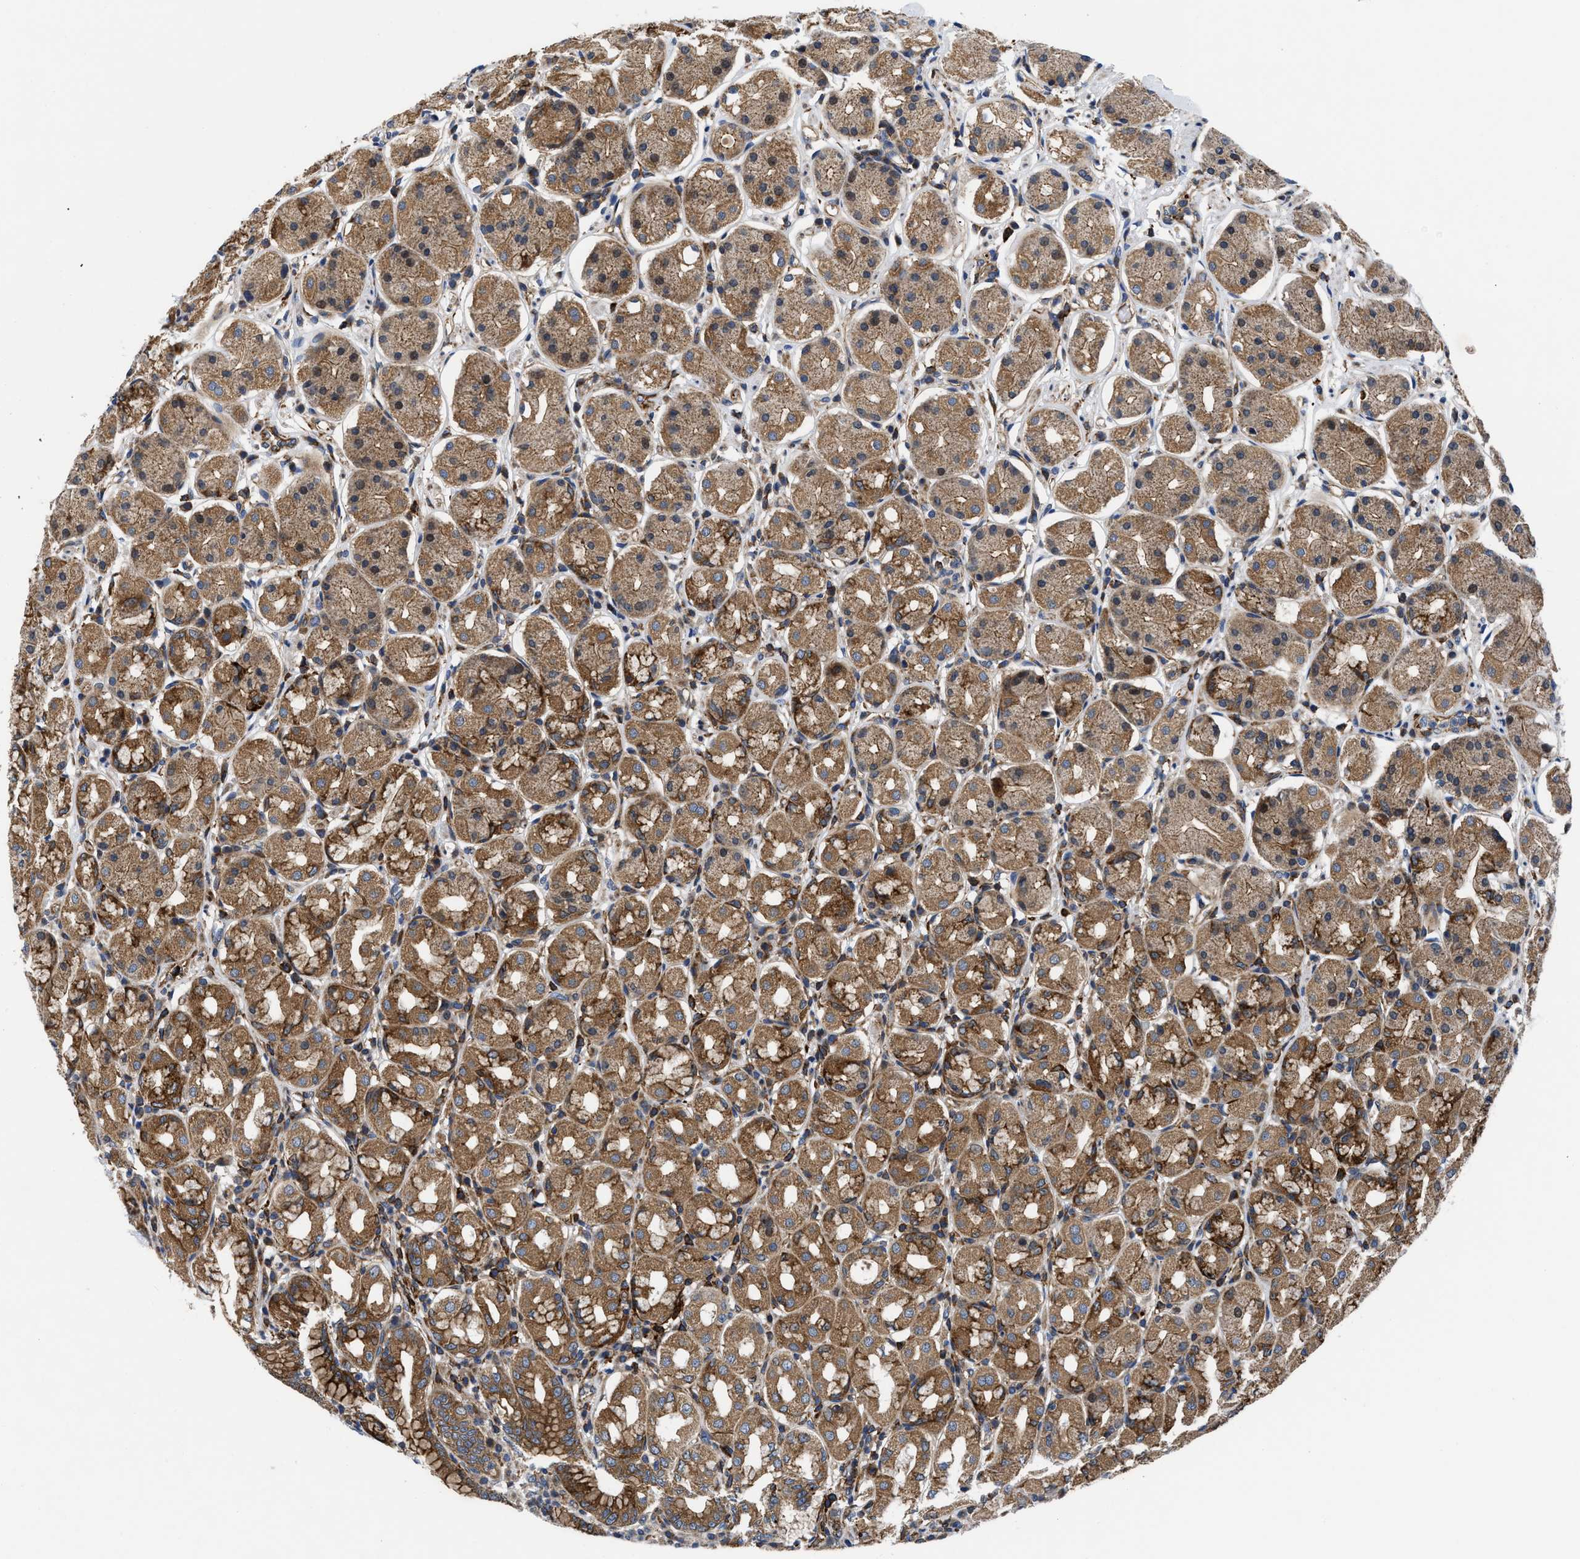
{"staining": {"intensity": "strong", "quantity": ">75%", "location": "cytoplasmic/membranous"}, "tissue": "stomach", "cell_type": "Glandular cells", "image_type": "normal", "snomed": [{"axis": "morphology", "description": "Normal tissue, NOS"}, {"axis": "topography", "description": "Stomach"}, {"axis": "topography", "description": "Stomach, lower"}], "caption": "Stomach stained with DAB IHC shows high levels of strong cytoplasmic/membranous expression in approximately >75% of glandular cells. (IHC, brightfield microscopy, high magnification).", "gene": "SPAST", "patient": {"sex": "female", "age": 56}}